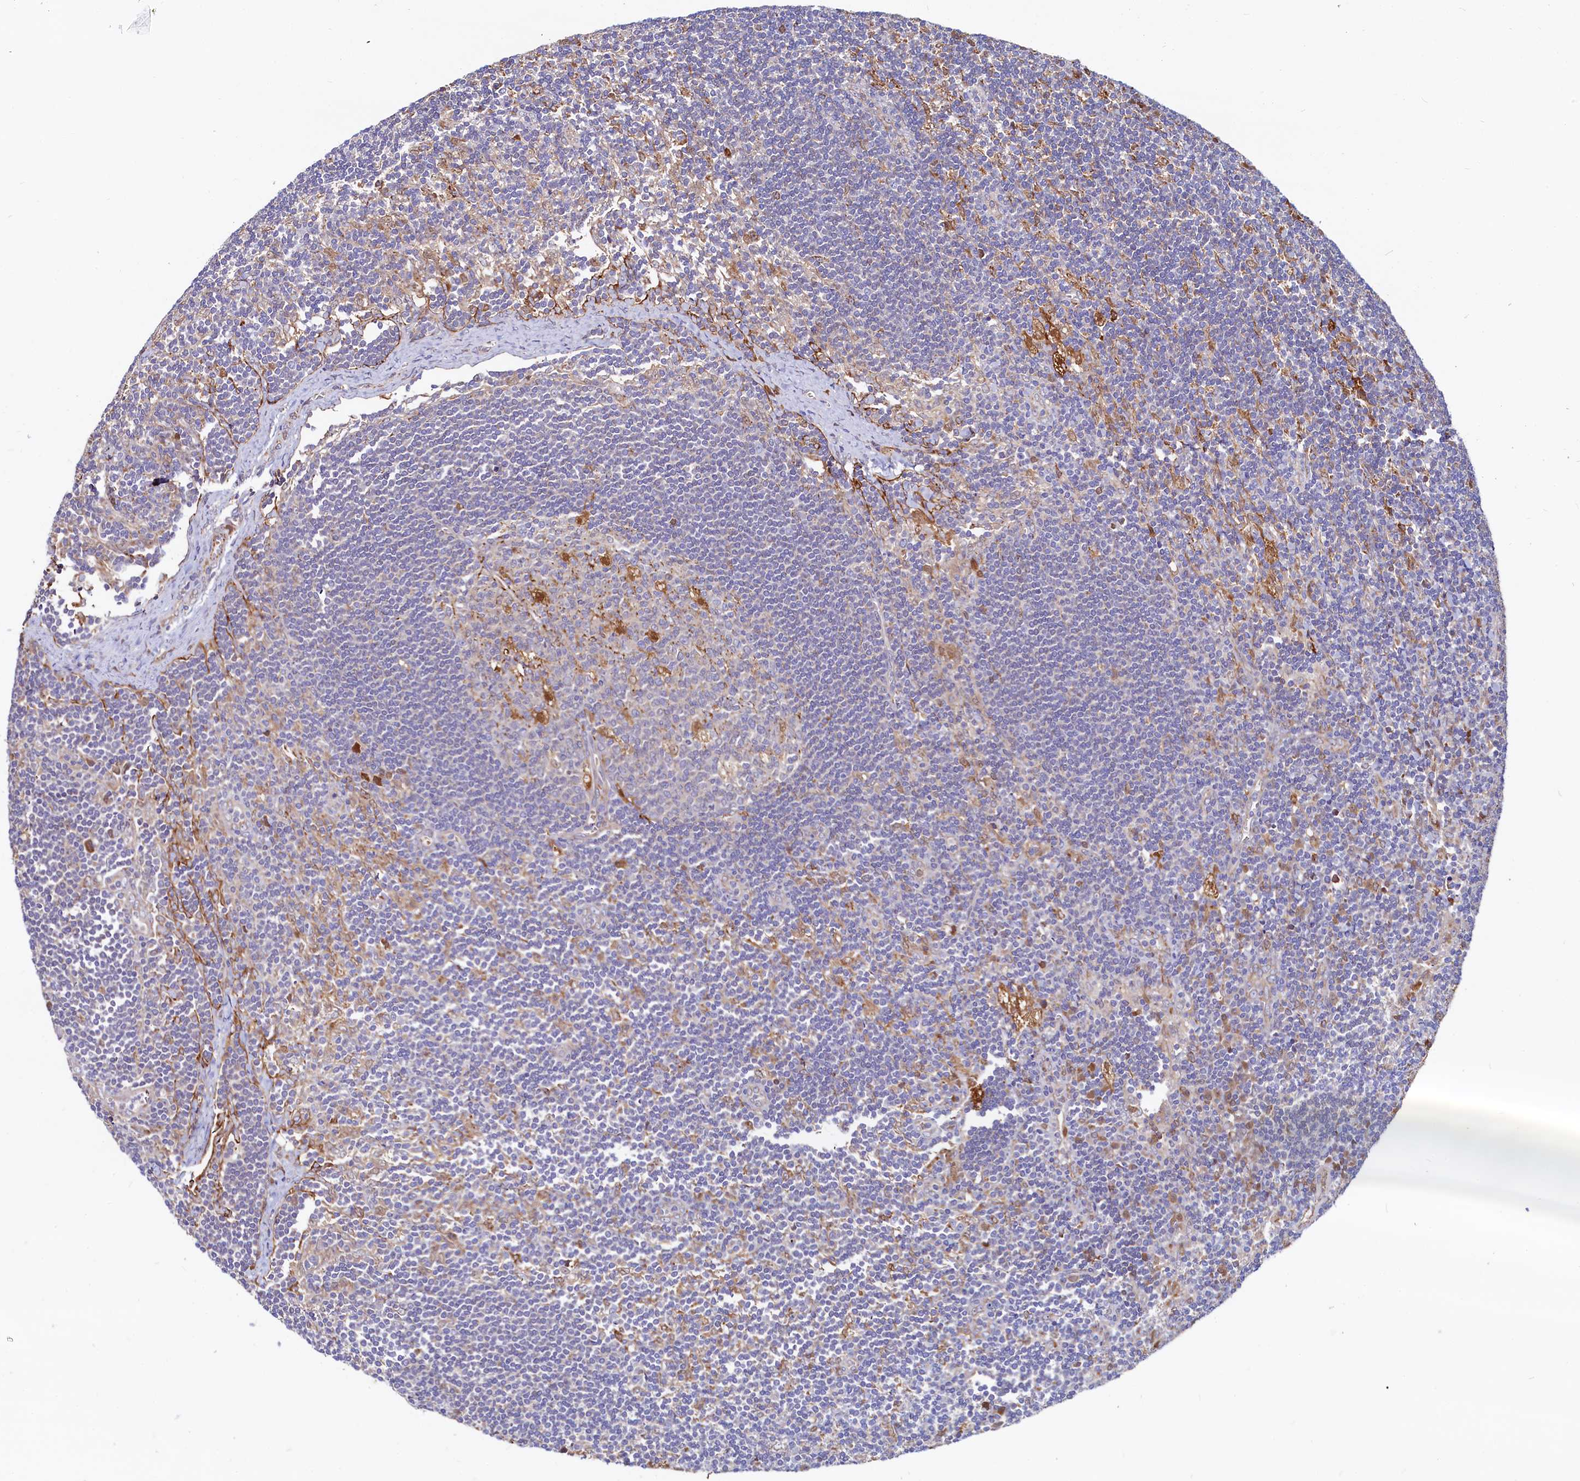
{"staining": {"intensity": "moderate", "quantity": "<25%", "location": "cytoplasmic/membranous"}, "tissue": "lymph node", "cell_type": "Germinal center cells", "image_type": "normal", "snomed": [{"axis": "morphology", "description": "Normal tissue, NOS"}, {"axis": "topography", "description": "Lymph node"}], "caption": "Brown immunohistochemical staining in unremarkable human lymph node exhibits moderate cytoplasmic/membranous staining in approximately <25% of germinal center cells.", "gene": "ASTE1", "patient": {"sex": "male", "age": 24}}